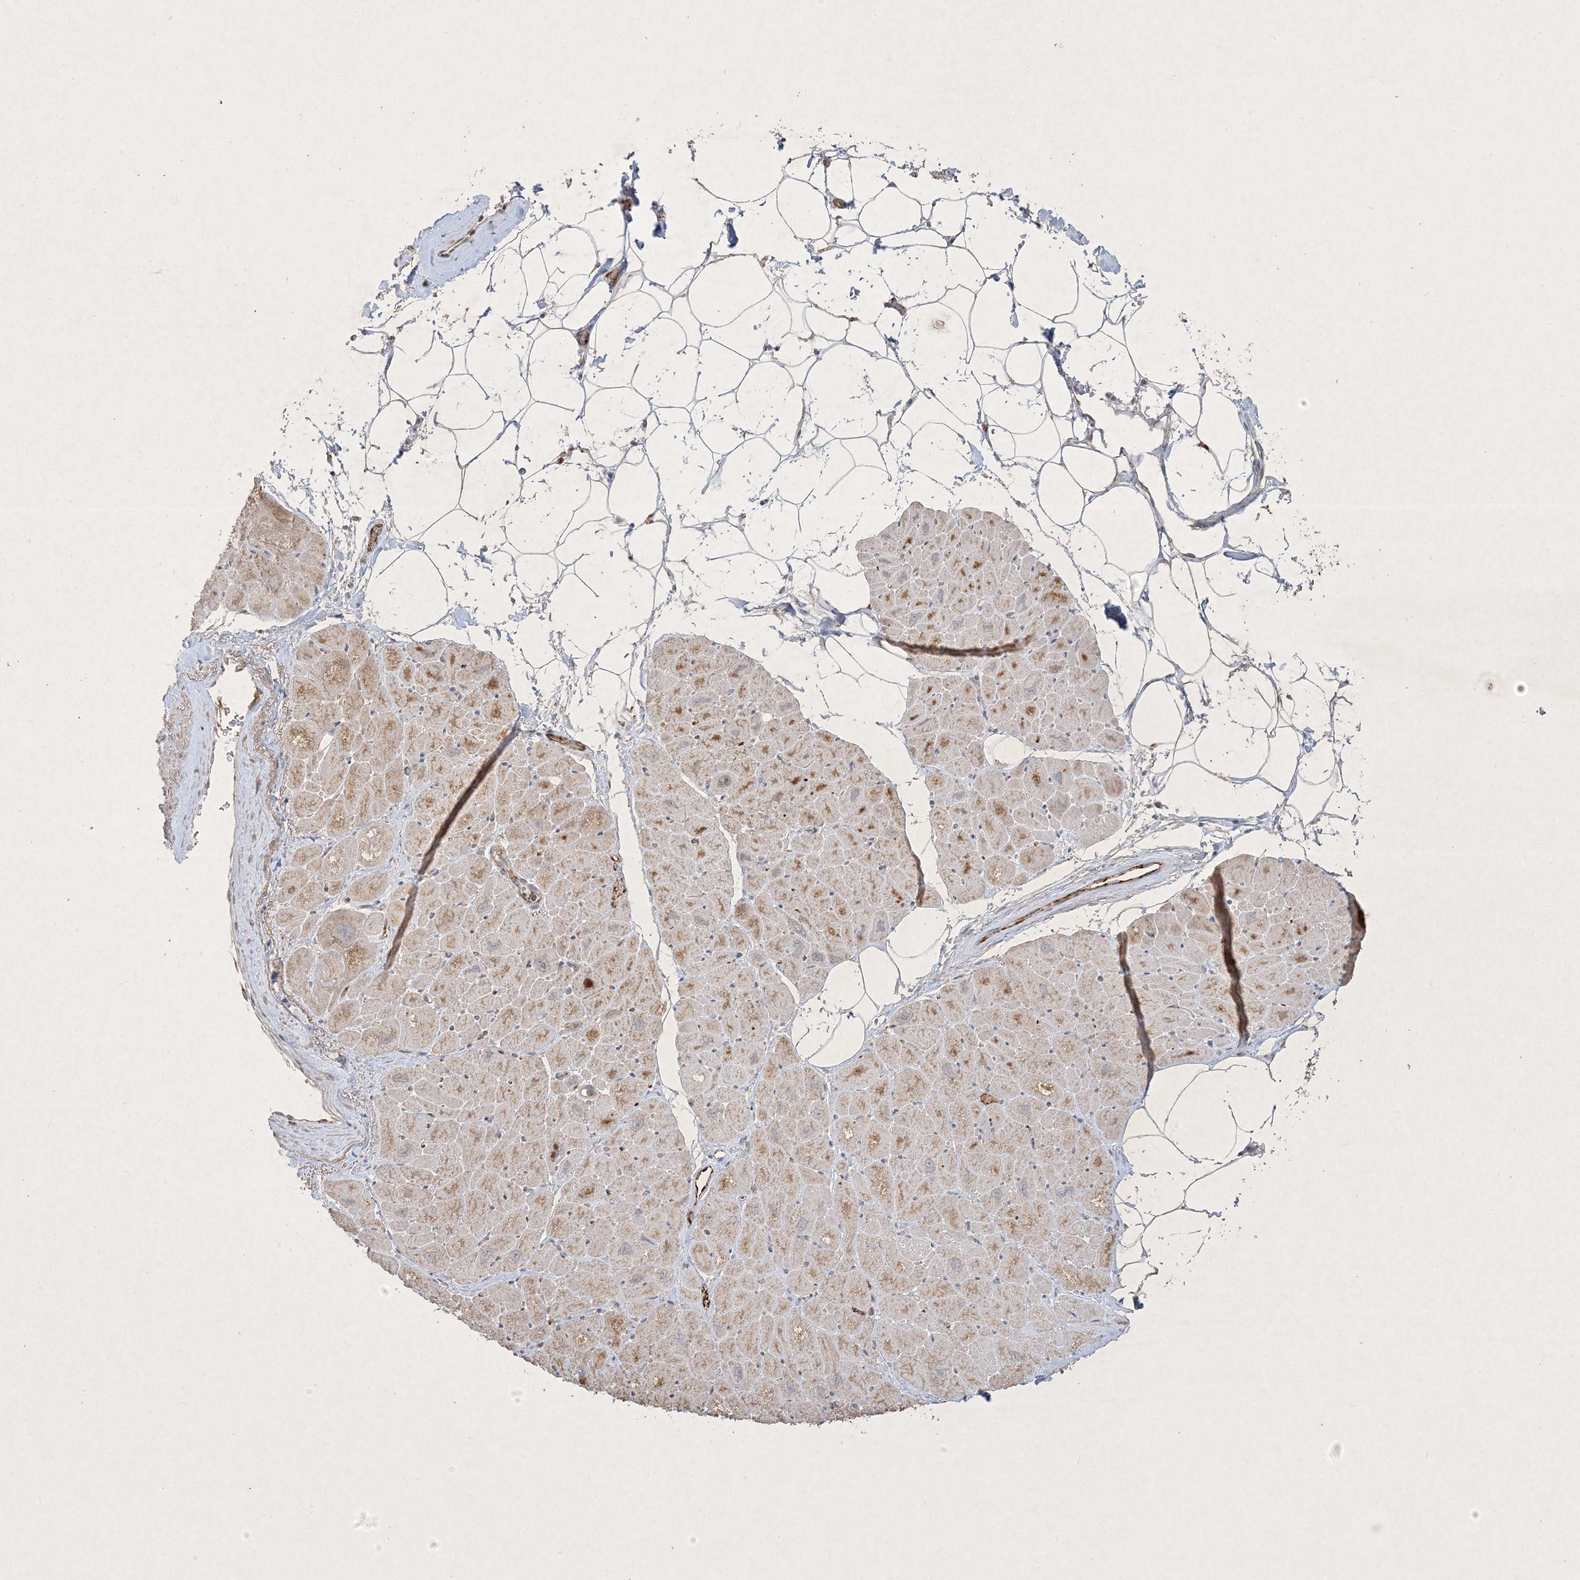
{"staining": {"intensity": "strong", "quantity": "25%-75%", "location": "cytoplasmic/membranous"}, "tissue": "heart muscle", "cell_type": "Cardiomyocytes", "image_type": "normal", "snomed": [{"axis": "morphology", "description": "Normal tissue, NOS"}, {"axis": "topography", "description": "Heart"}], "caption": "Heart muscle stained with immunohistochemistry (IHC) demonstrates strong cytoplasmic/membranous expression in about 25%-75% of cardiomyocytes.", "gene": "PRSS36", "patient": {"sex": "male", "age": 50}}